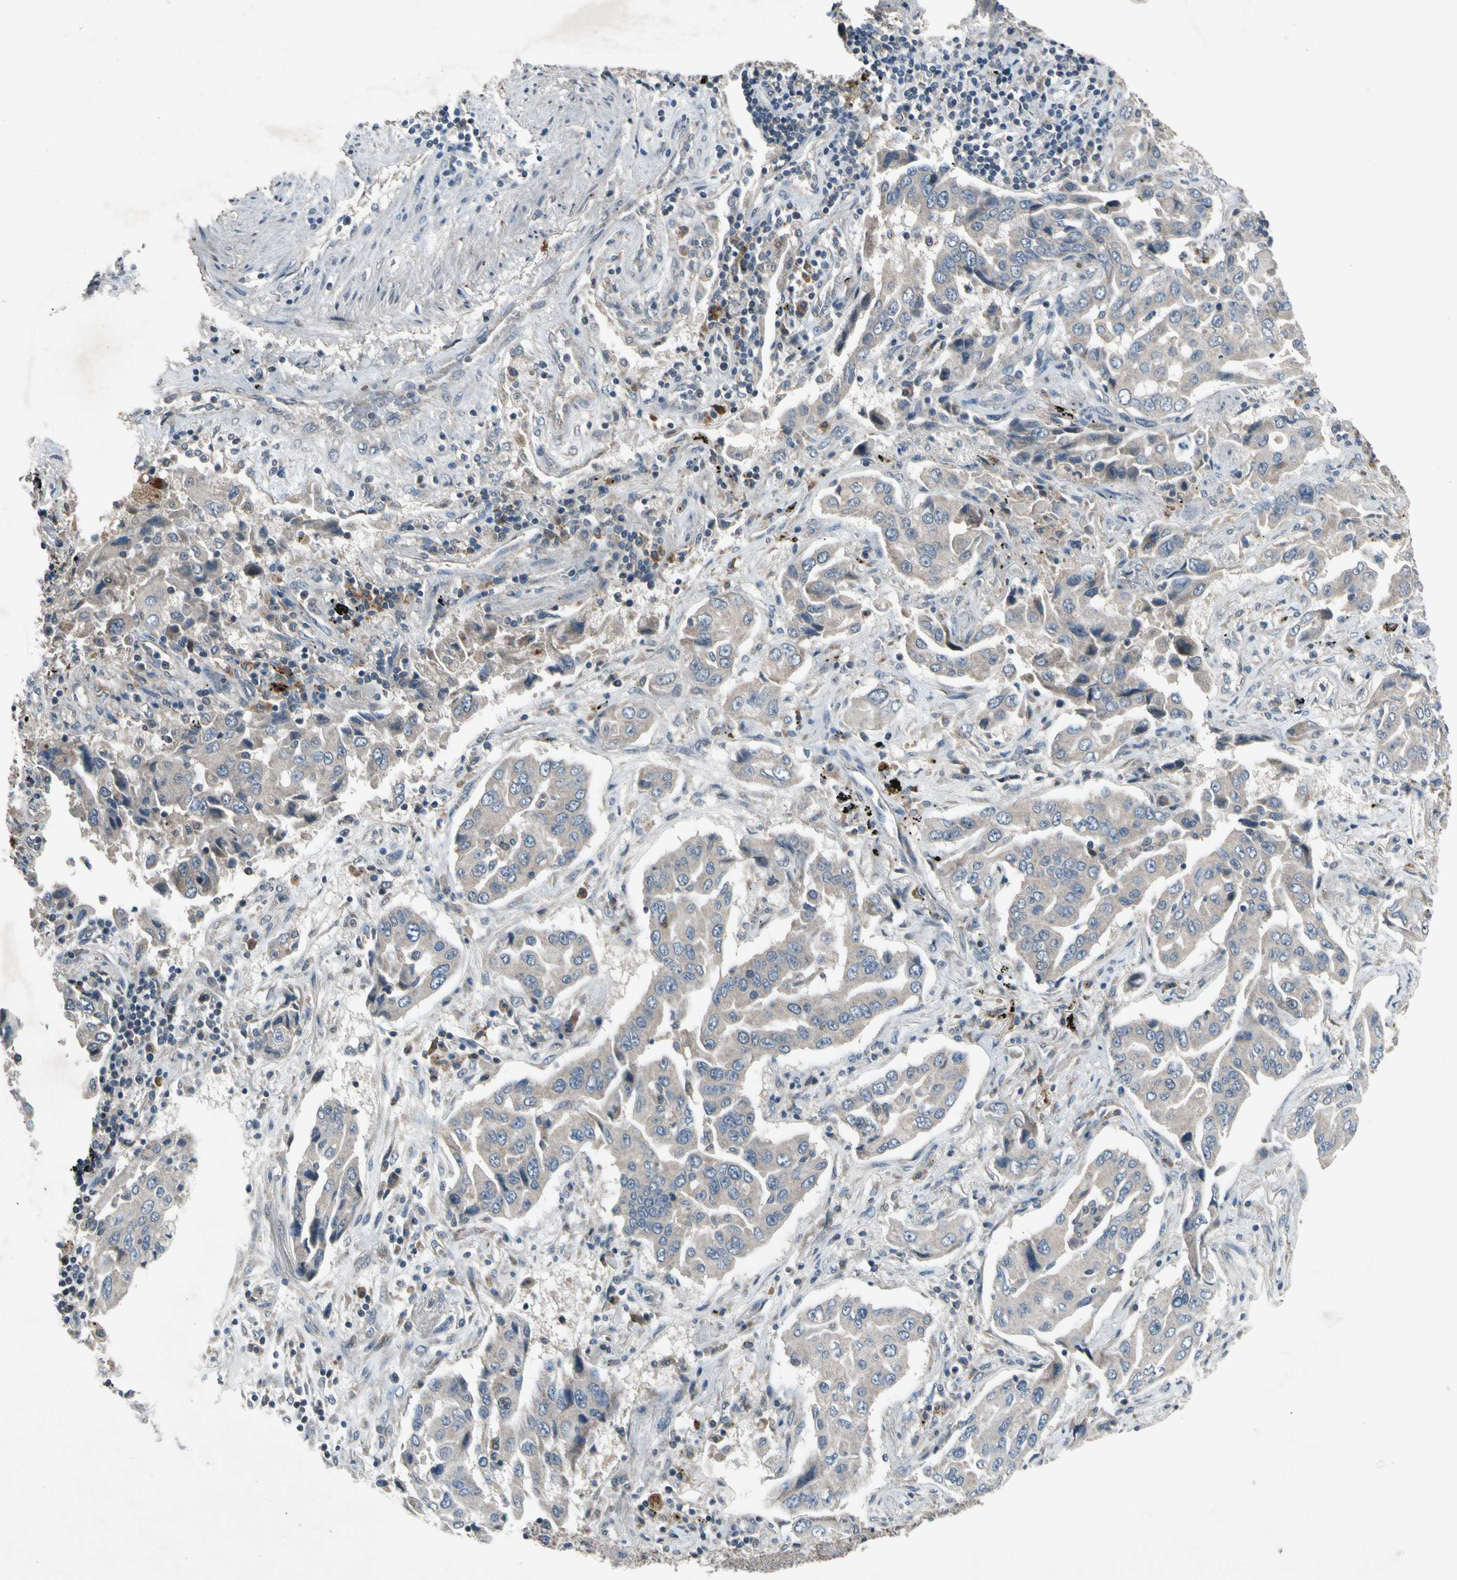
{"staining": {"intensity": "weak", "quantity": "25%-75%", "location": "cytoplasmic/membranous"}, "tissue": "lung cancer", "cell_type": "Tumor cells", "image_type": "cancer", "snomed": [{"axis": "morphology", "description": "Adenocarcinoma, NOS"}, {"axis": "topography", "description": "Lung"}], "caption": "This micrograph reveals IHC staining of human lung cancer (adenocarcinoma), with low weak cytoplasmic/membranous staining in about 25%-75% of tumor cells.", "gene": "GPLD1", "patient": {"sex": "female", "age": 65}}